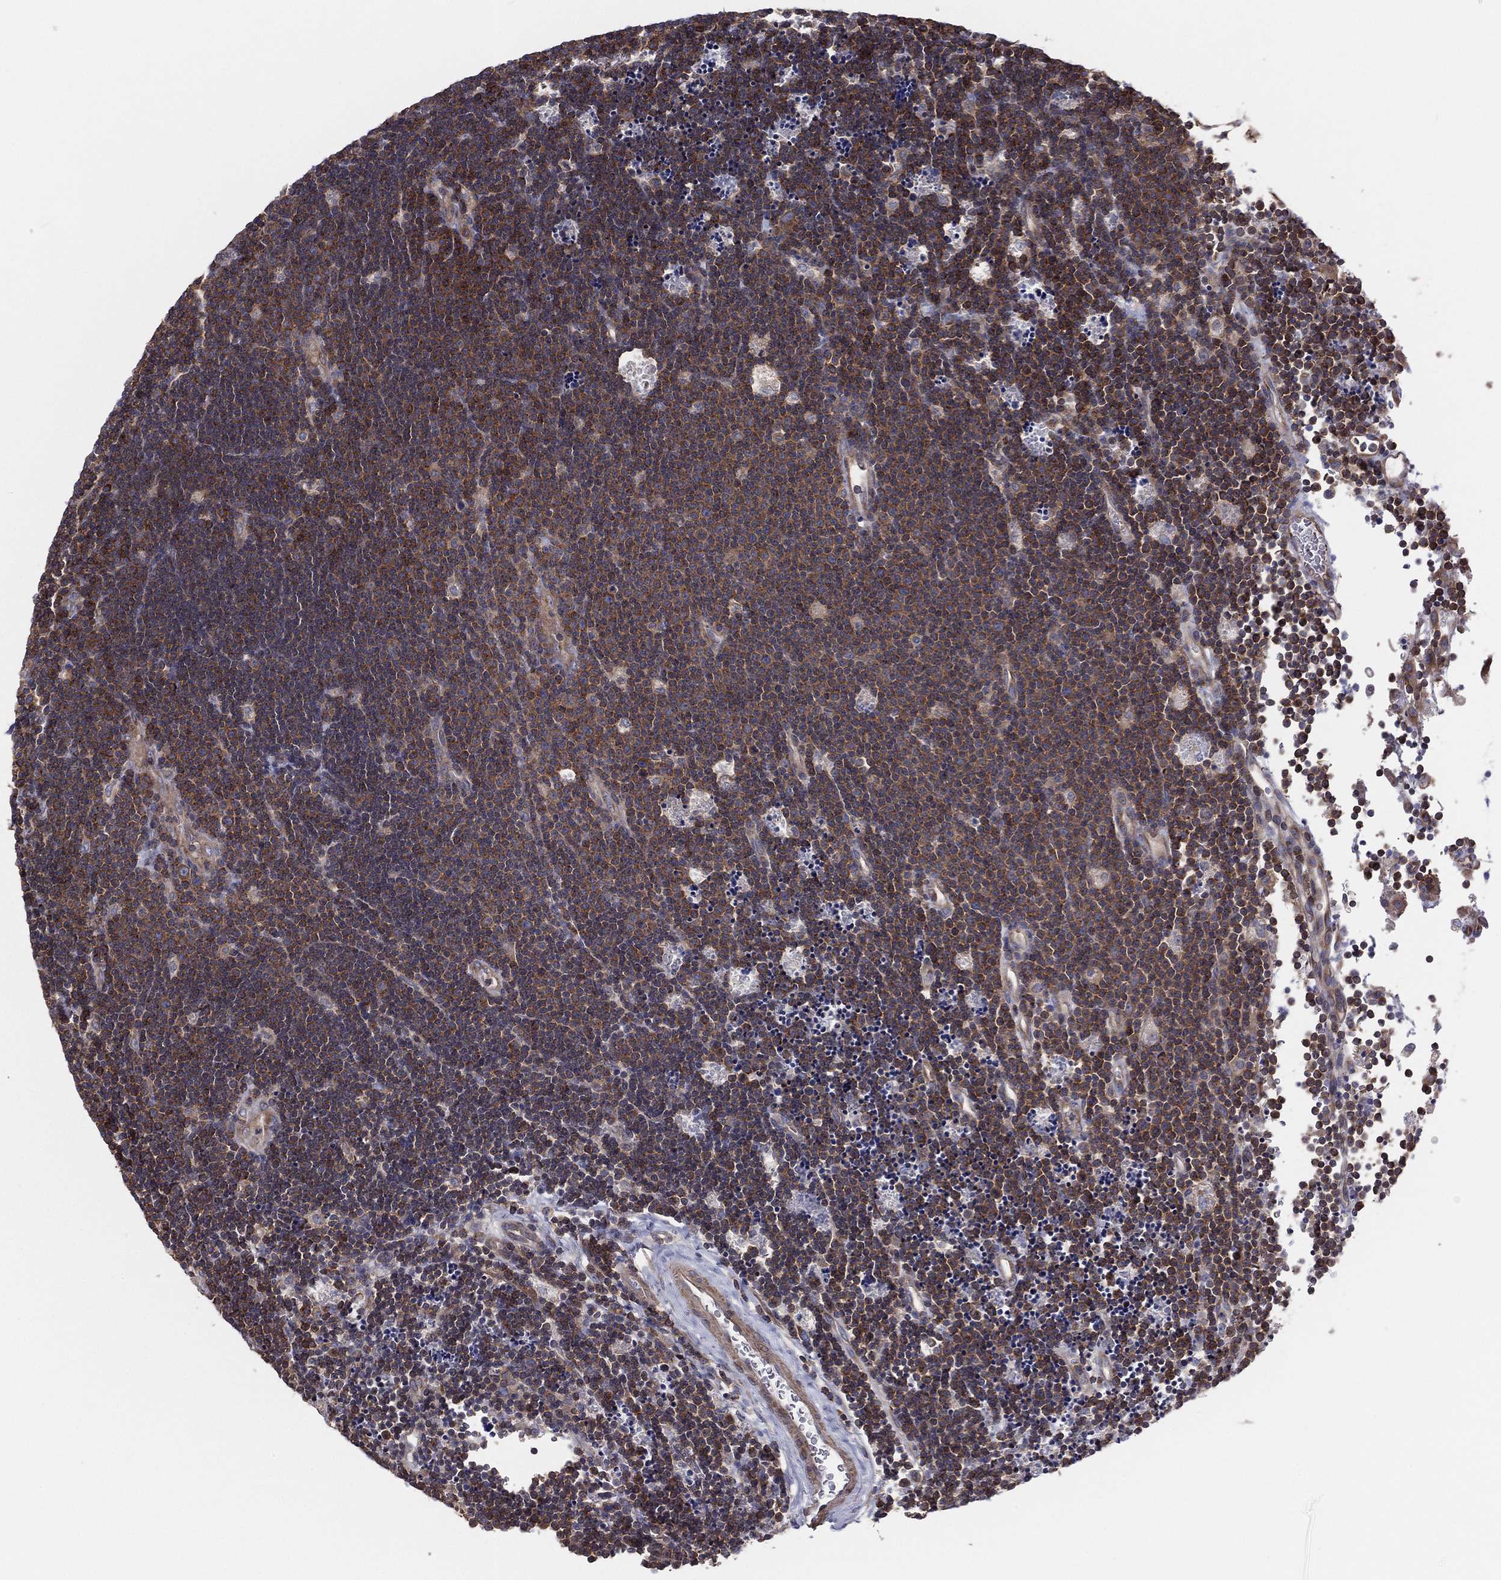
{"staining": {"intensity": "moderate", "quantity": "25%-75%", "location": "cytoplasmic/membranous"}, "tissue": "lymphoma", "cell_type": "Tumor cells", "image_type": "cancer", "snomed": [{"axis": "morphology", "description": "Malignant lymphoma, non-Hodgkin's type, Low grade"}, {"axis": "topography", "description": "Brain"}], "caption": "Malignant lymphoma, non-Hodgkin's type (low-grade) stained with a protein marker shows moderate staining in tumor cells.", "gene": "EIF2B5", "patient": {"sex": "female", "age": 66}}